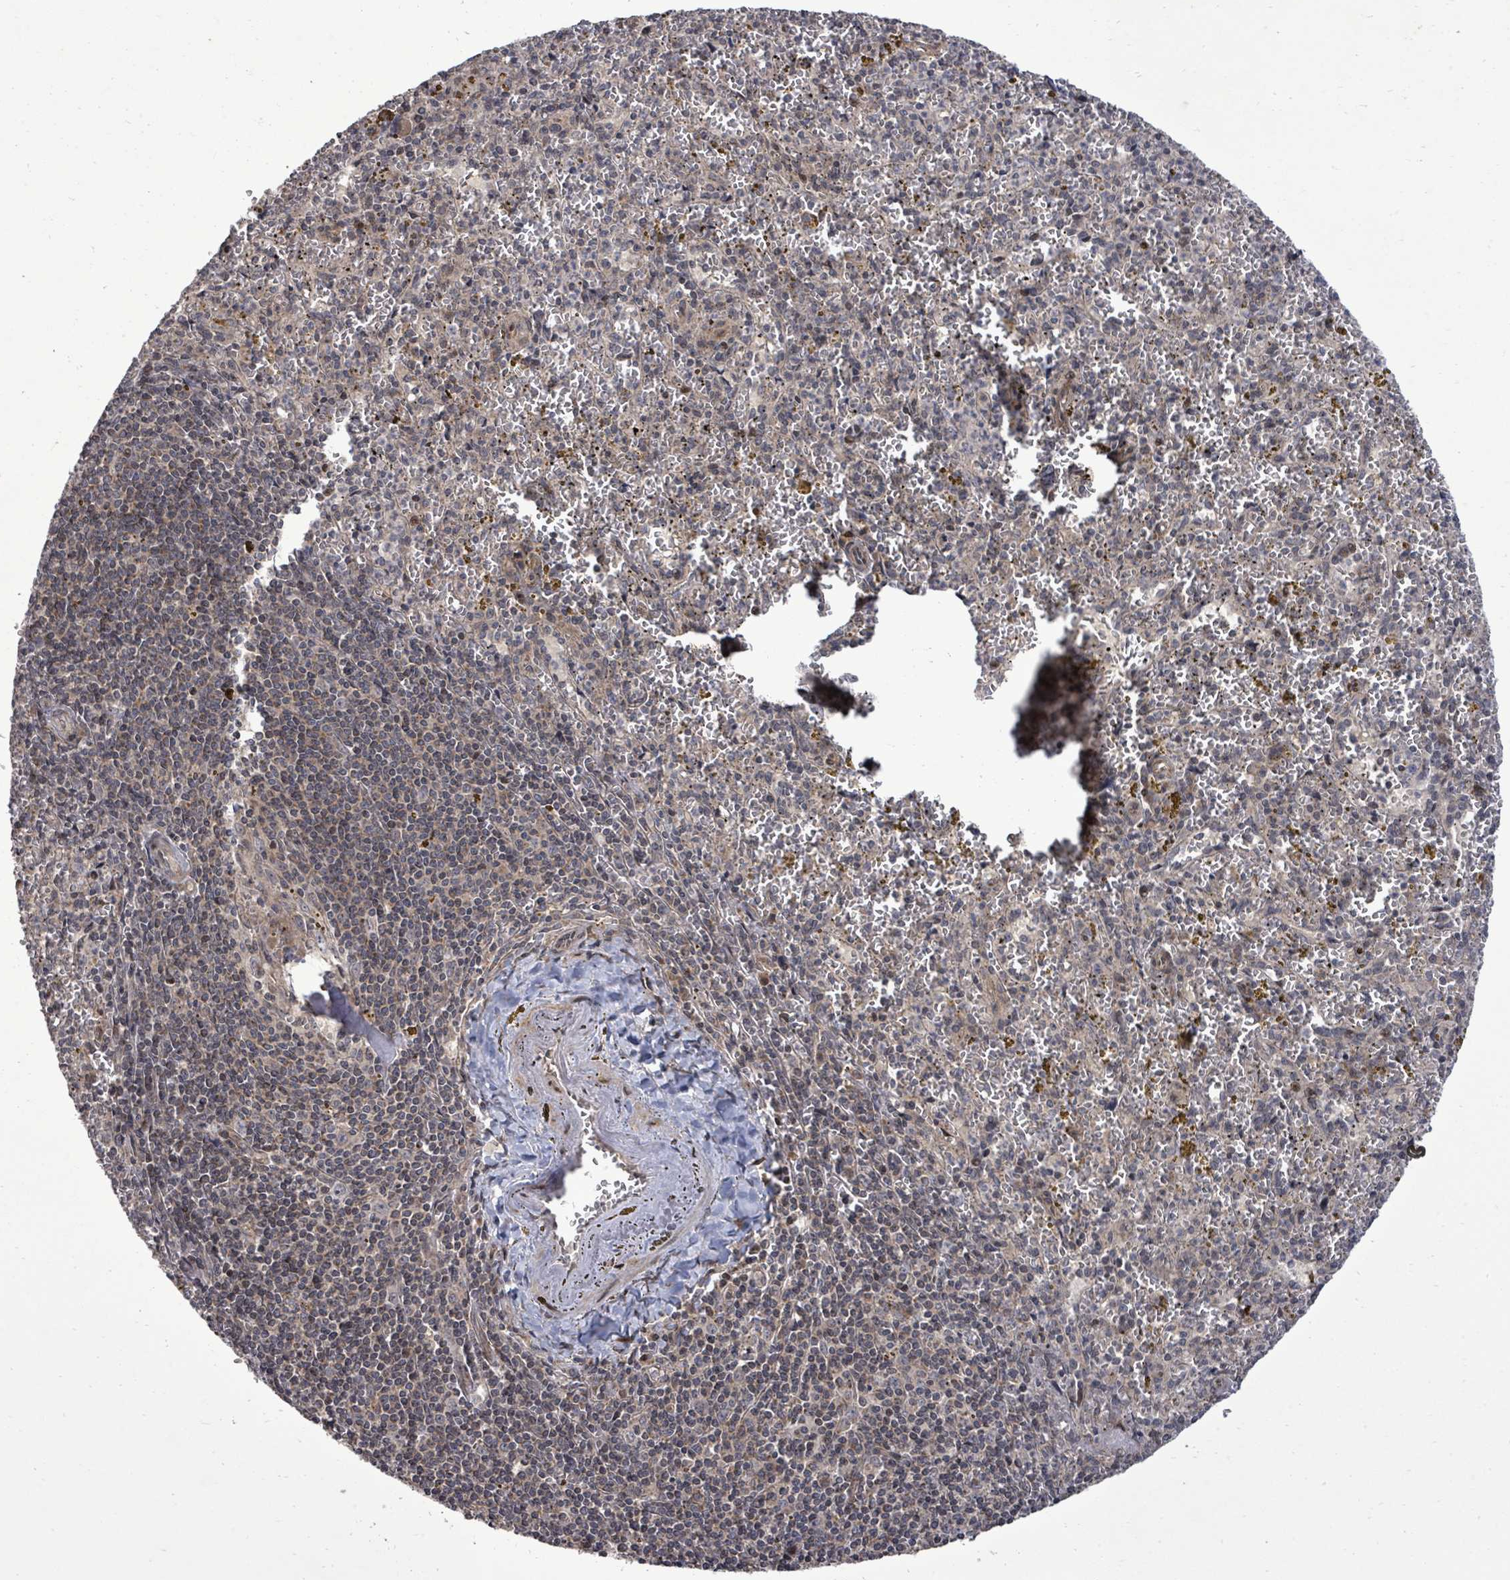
{"staining": {"intensity": "negative", "quantity": "none", "location": "none"}, "tissue": "spleen", "cell_type": "Cells in red pulp", "image_type": "normal", "snomed": [{"axis": "morphology", "description": "Normal tissue, NOS"}, {"axis": "topography", "description": "Spleen"}], "caption": "DAB immunohistochemical staining of unremarkable spleen displays no significant expression in cells in red pulp. (DAB (3,3'-diaminobenzidine) immunohistochemistry (IHC) with hematoxylin counter stain).", "gene": "KRTAP27", "patient": {"sex": "male", "age": 57}}